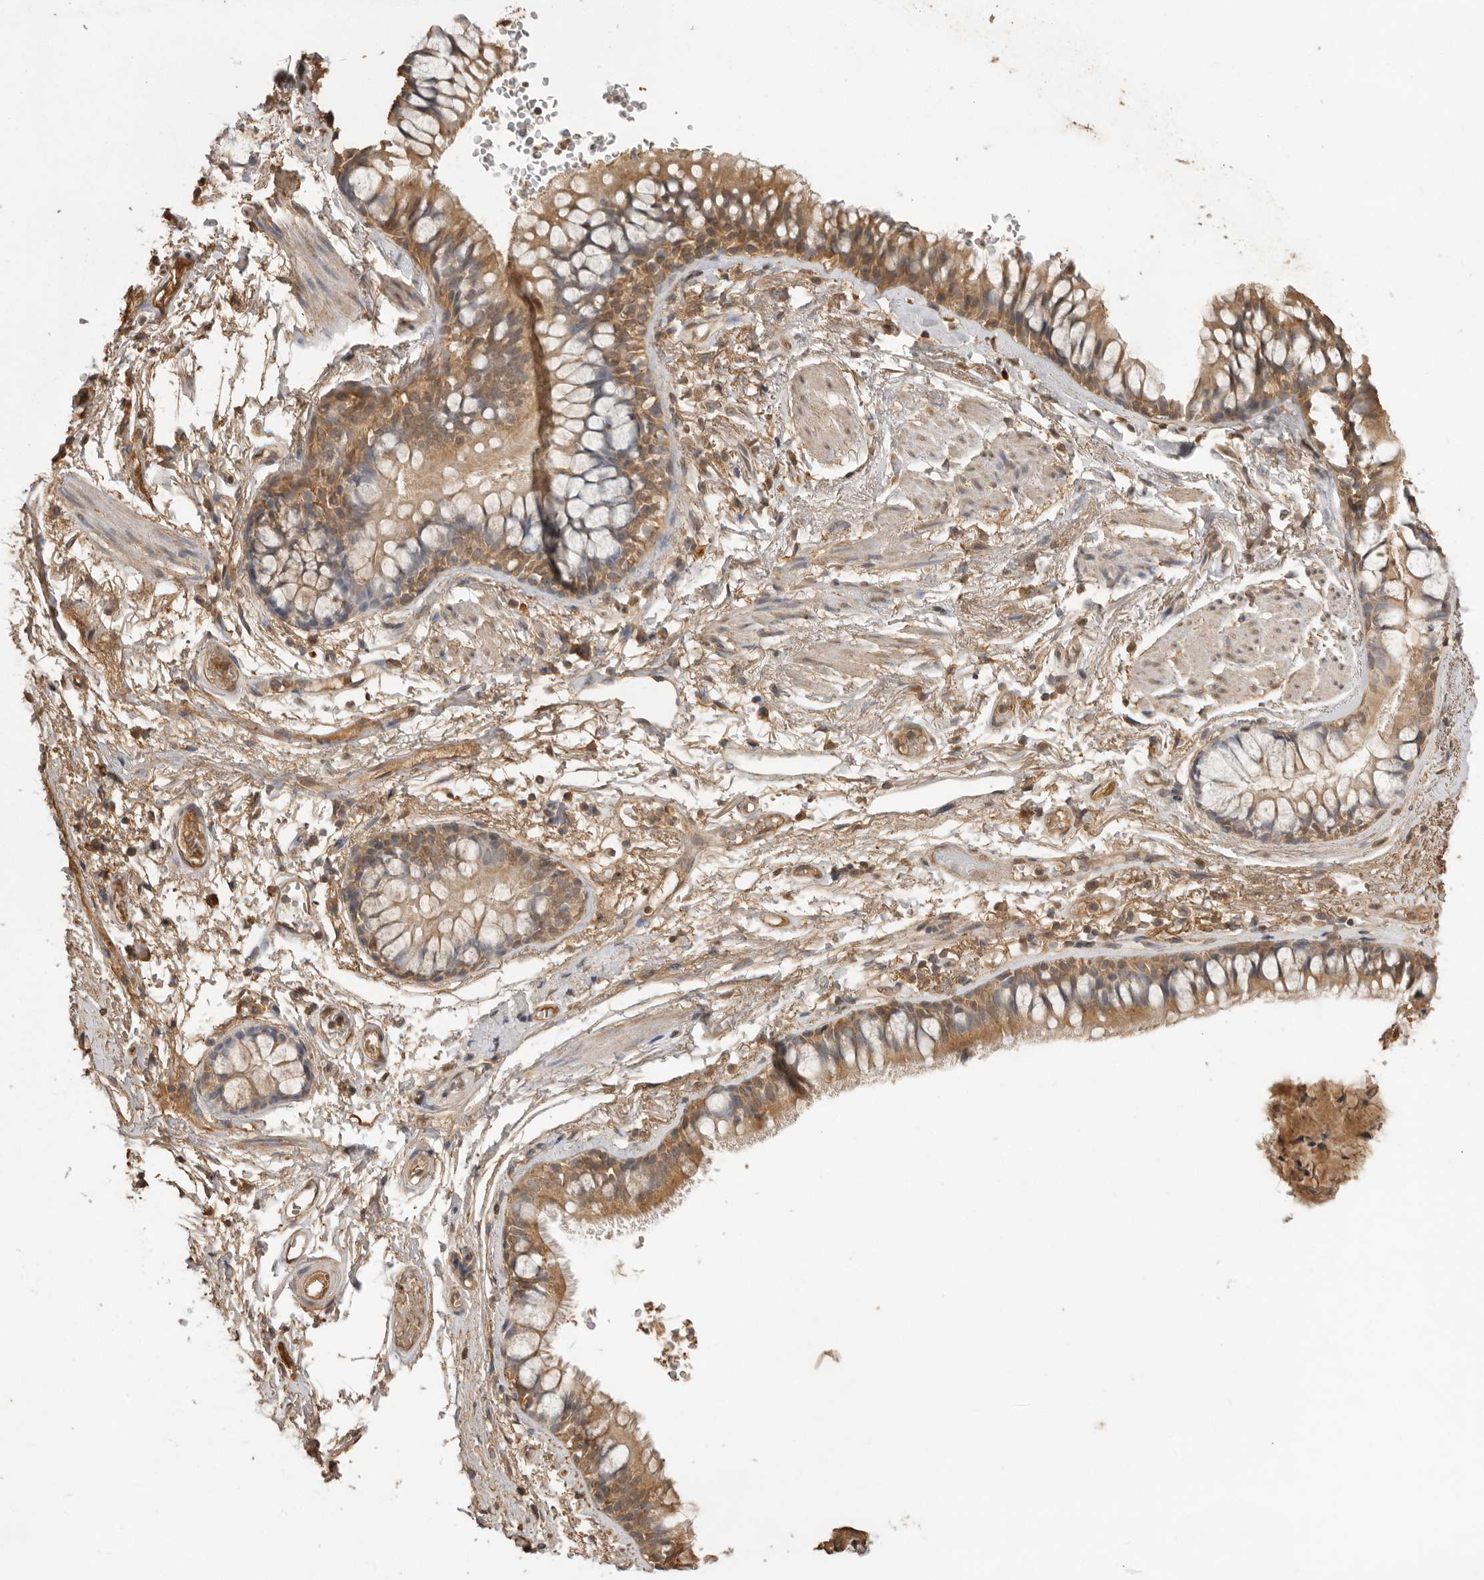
{"staining": {"intensity": "moderate", "quantity": ">75%", "location": "cytoplasmic/membranous"}, "tissue": "adipose tissue", "cell_type": "Adipocytes", "image_type": "normal", "snomed": [{"axis": "morphology", "description": "Normal tissue, NOS"}, {"axis": "topography", "description": "Cartilage tissue"}, {"axis": "topography", "description": "Bronchus"}], "caption": "DAB immunohistochemical staining of benign adipose tissue demonstrates moderate cytoplasmic/membranous protein expression in about >75% of adipocytes.", "gene": "JAG2", "patient": {"sex": "female", "age": 73}}